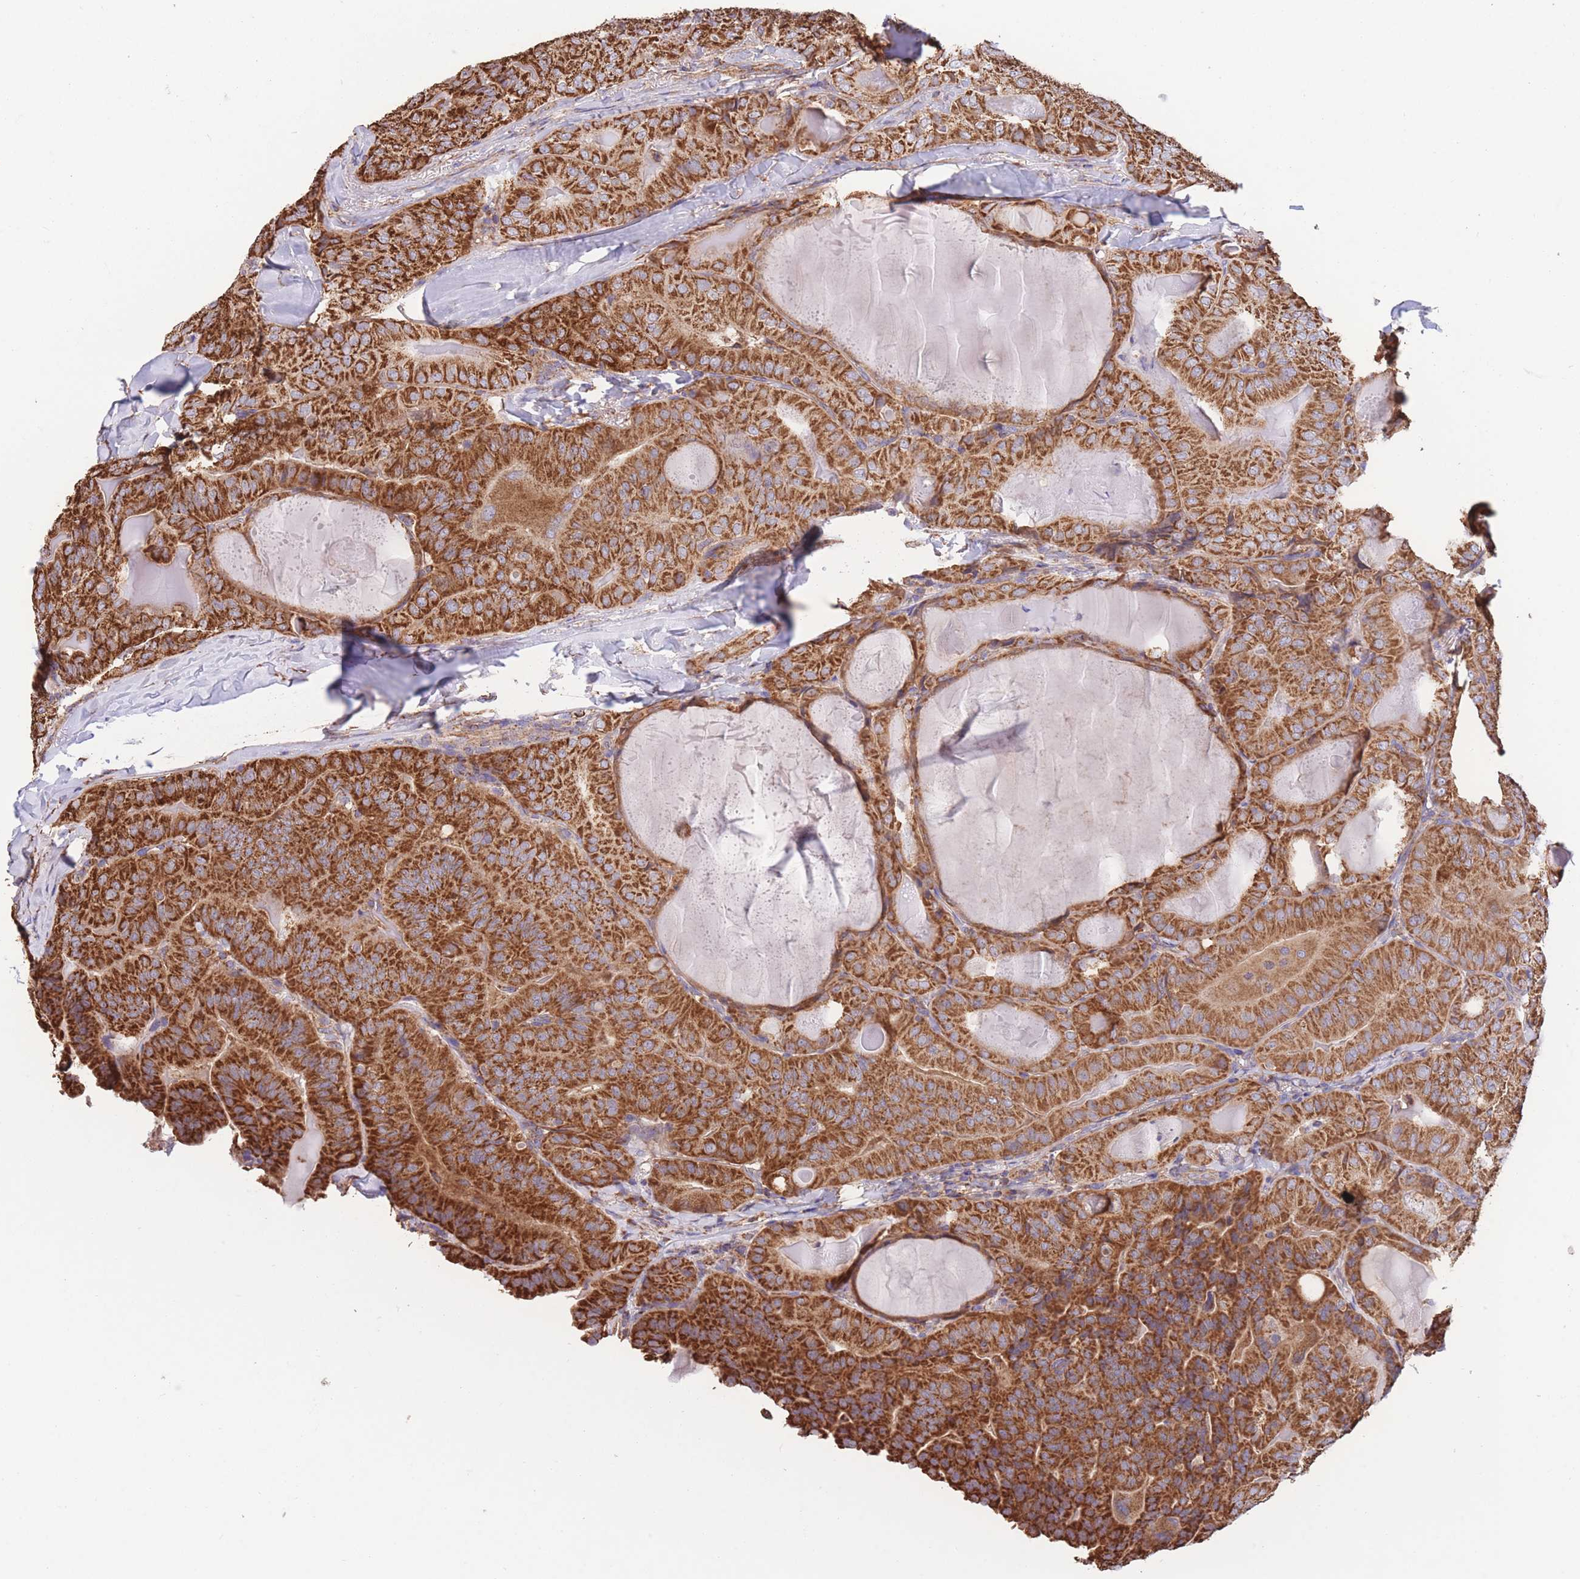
{"staining": {"intensity": "strong", "quantity": ">75%", "location": "cytoplasmic/membranous"}, "tissue": "thyroid cancer", "cell_type": "Tumor cells", "image_type": "cancer", "snomed": [{"axis": "morphology", "description": "Papillary adenocarcinoma, NOS"}, {"axis": "topography", "description": "Thyroid gland"}], "caption": "A micrograph of human thyroid cancer stained for a protein demonstrates strong cytoplasmic/membranous brown staining in tumor cells. (DAB IHC with brightfield microscopy, high magnification).", "gene": "FKBP8", "patient": {"sex": "female", "age": 68}}